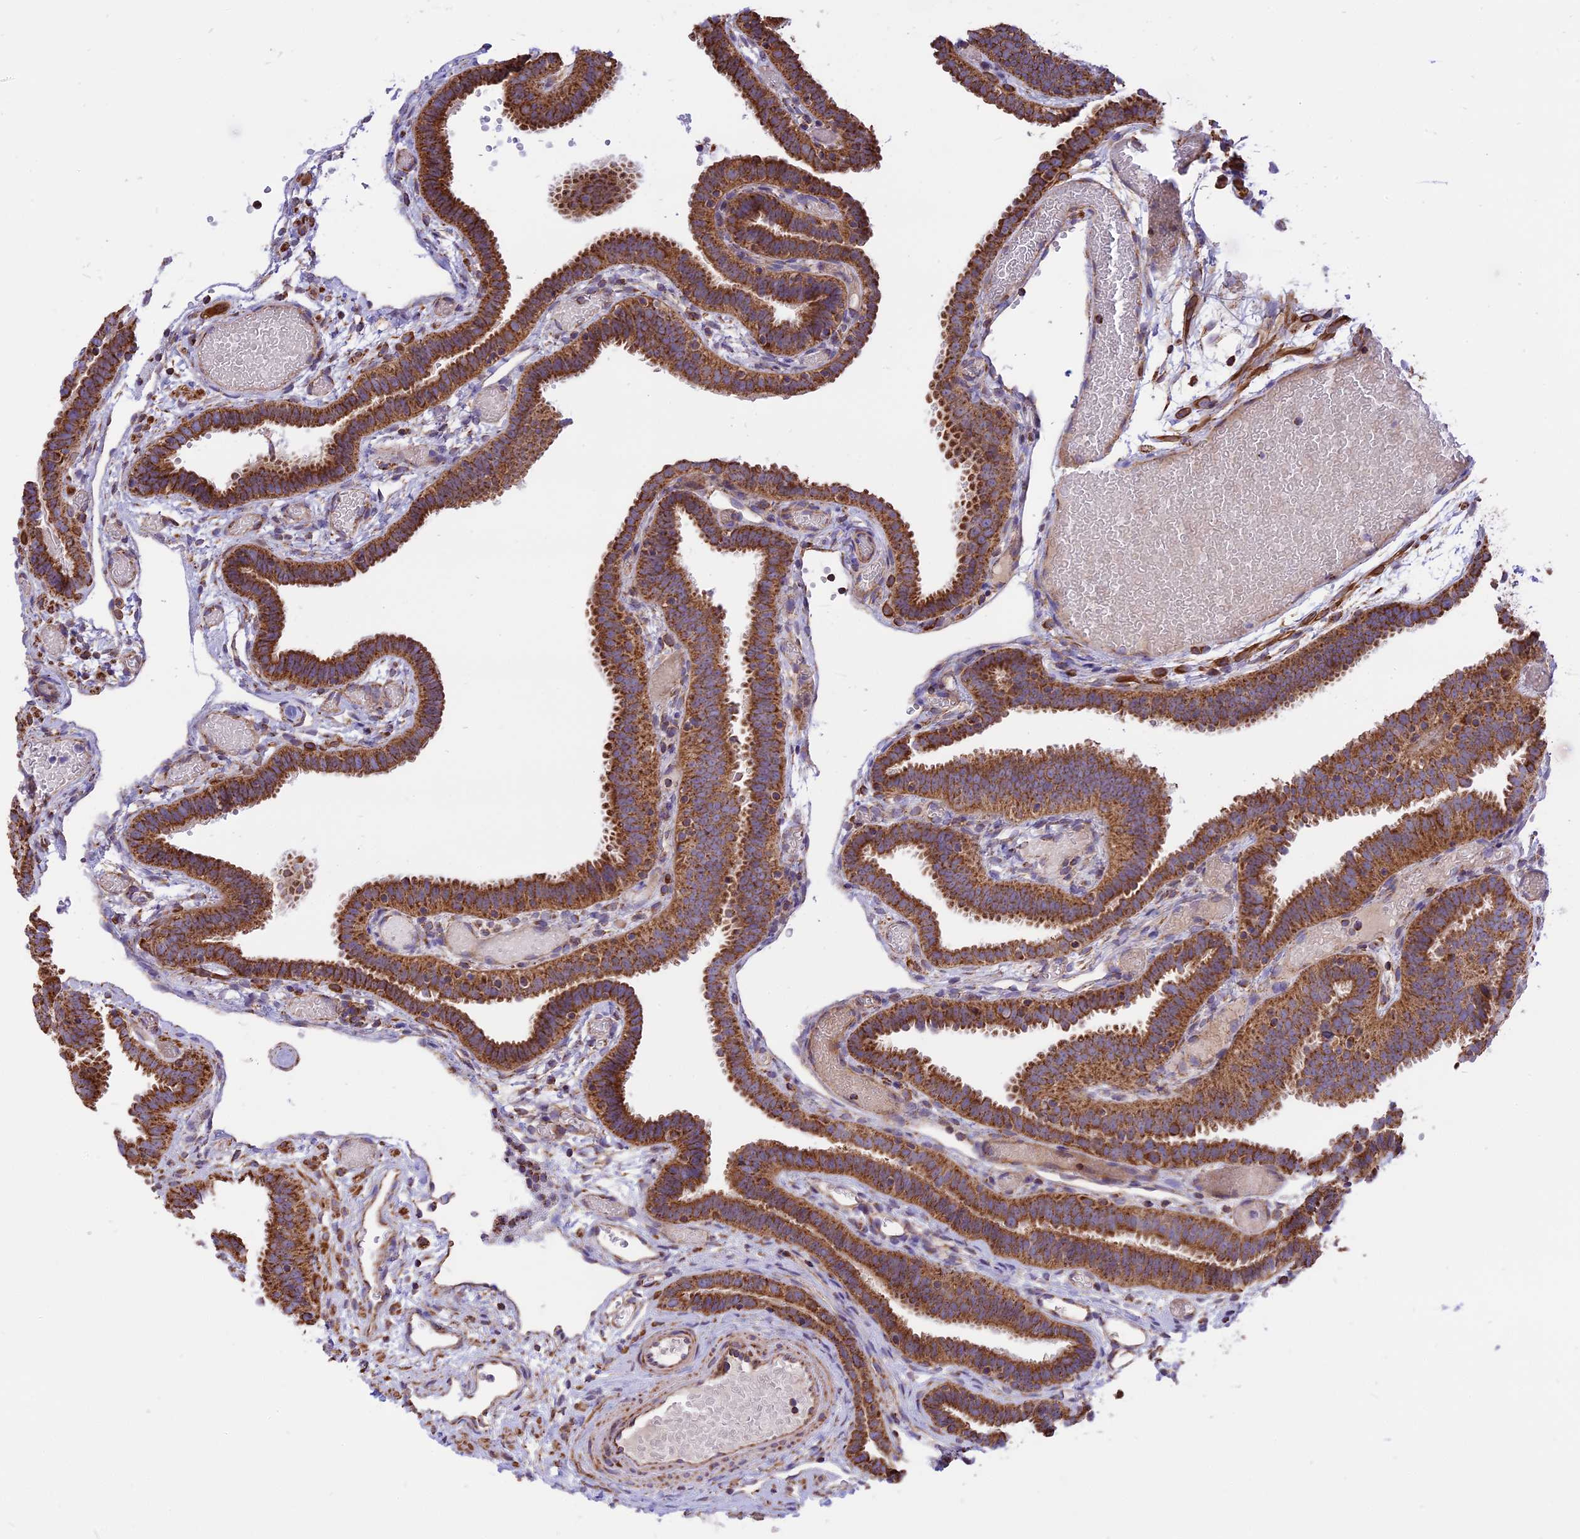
{"staining": {"intensity": "strong", "quantity": ">75%", "location": "cytoplasmic/membranous"}, "tissue": "fallopian tube", "cell_type": "Glandular cells", "image_type": "normal", "snomed": [{"axis": "morphology", "description": "Normal tissue, NOS"}, {"axis": "topography", "description": "Fallopian tube"}], "caption": "Immunohistochemical staining of normal fallopian tube demonstrates strong cytoplasmic/membranous protein positivity in approximately >75% of glandular cells.", "gene": "TTC4", "patient": {"sex": "female", "age": 37}}